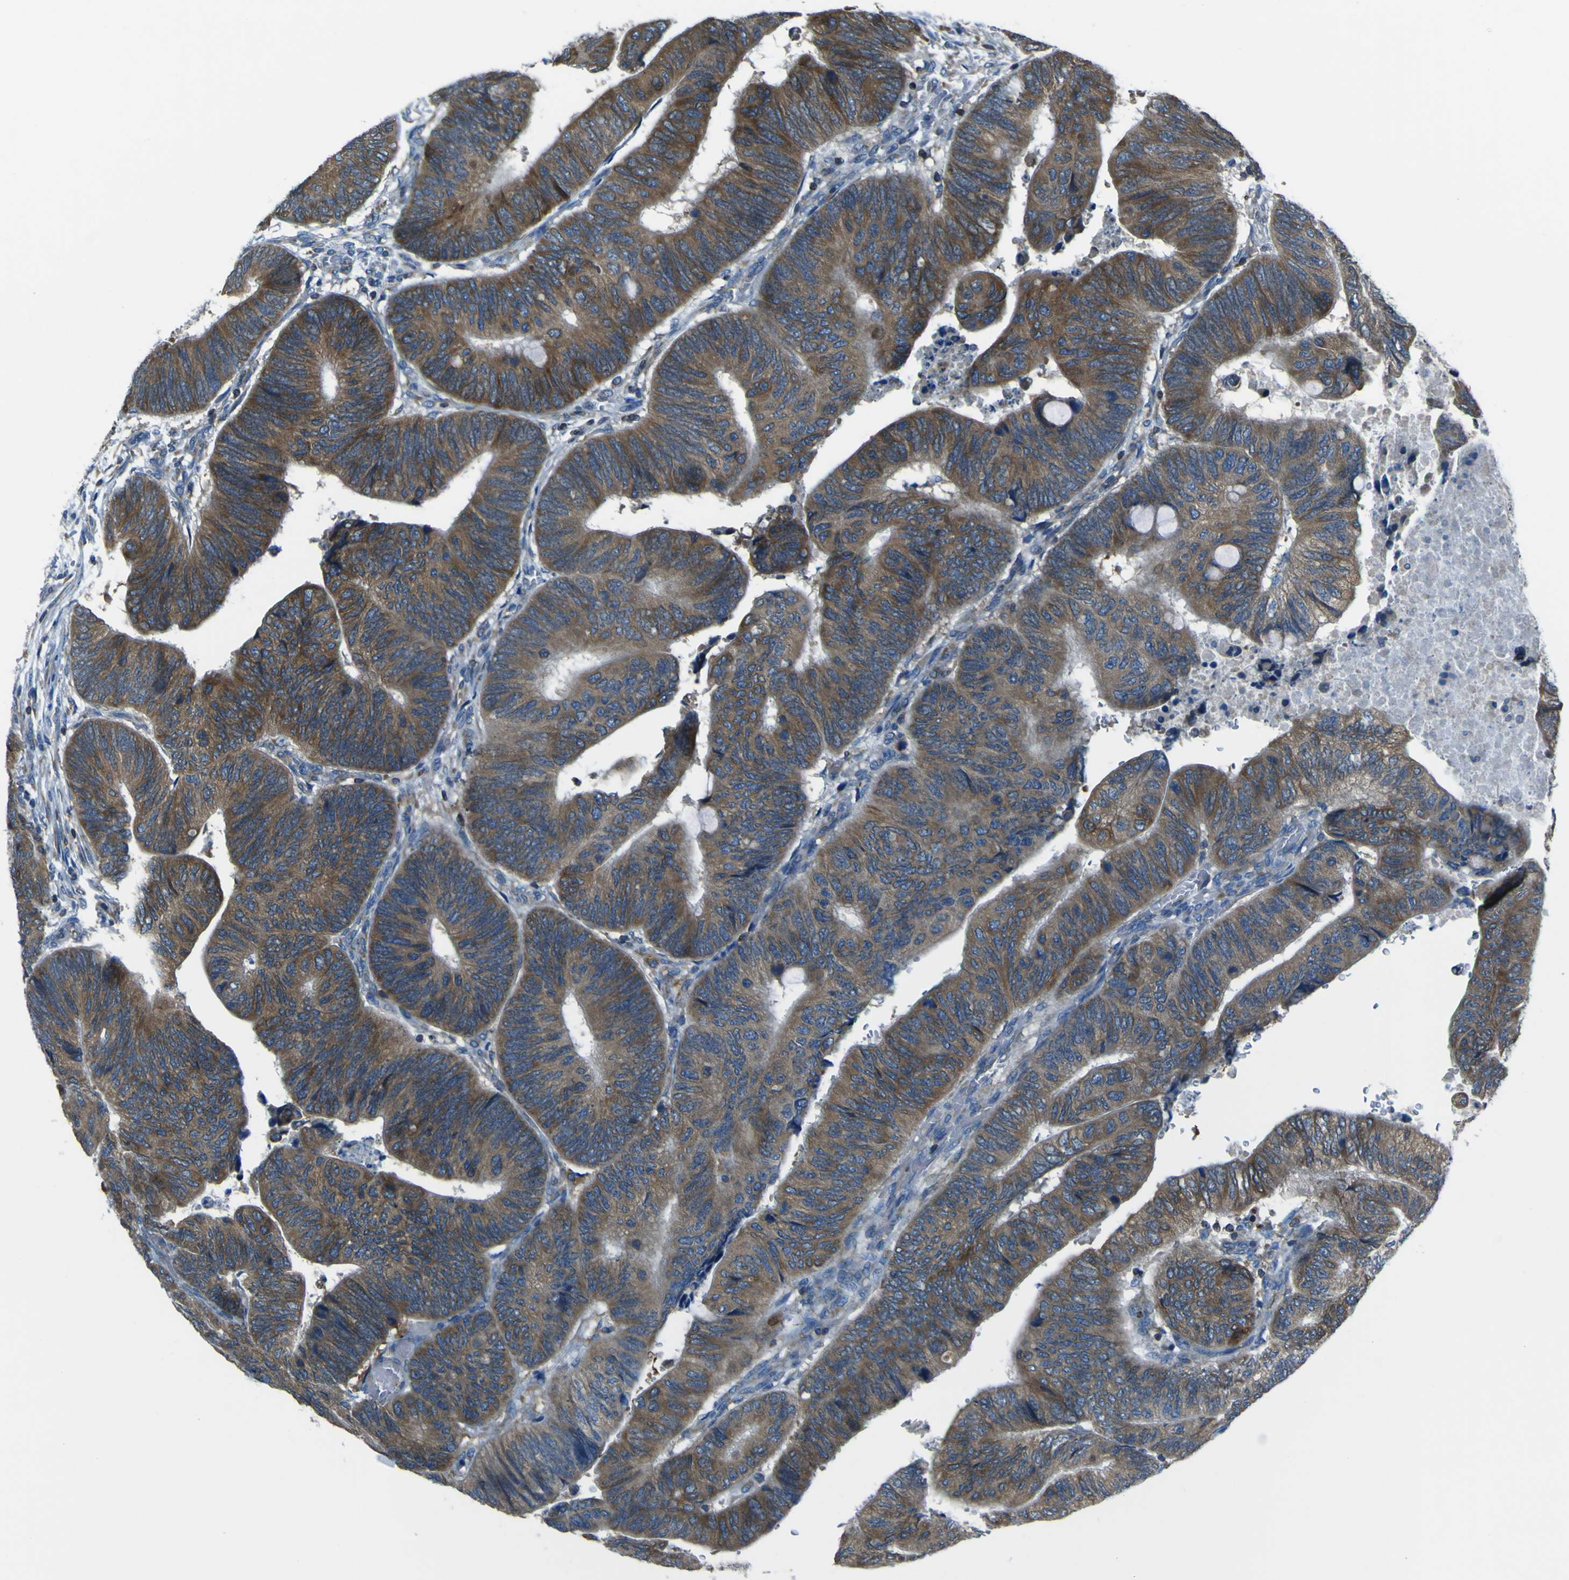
{"staining": {"intensity": "strong", "quantity": ">75%", "location": "cytoplasmic/membranous"}, "tissue": "colorectal cancer", "cell_type": "Tumor cells", "image_type": "cancer", "snomed": [{"axis": "morphology", "description": "Normal tissue, NOS"}, {"axis": "morphology", "description": "Adenocarcinoma, NOS"}, {"axis": "topography", "description": "Rectum"}, {"axis": "topography", "description": "Peripheral nerve tissue"}], "caption": "Protein positivity by immunohistochemistry (IHC) displays strong cytoplasmic/membranous expression in about >75% of tumor cells in colorectal cancer (adenocarcinoma). (brown staining indicates protein expression, while blue staining denotes nuclei).", "gene": "STIM1", "patient": {"sex": "male", "age": 92}}